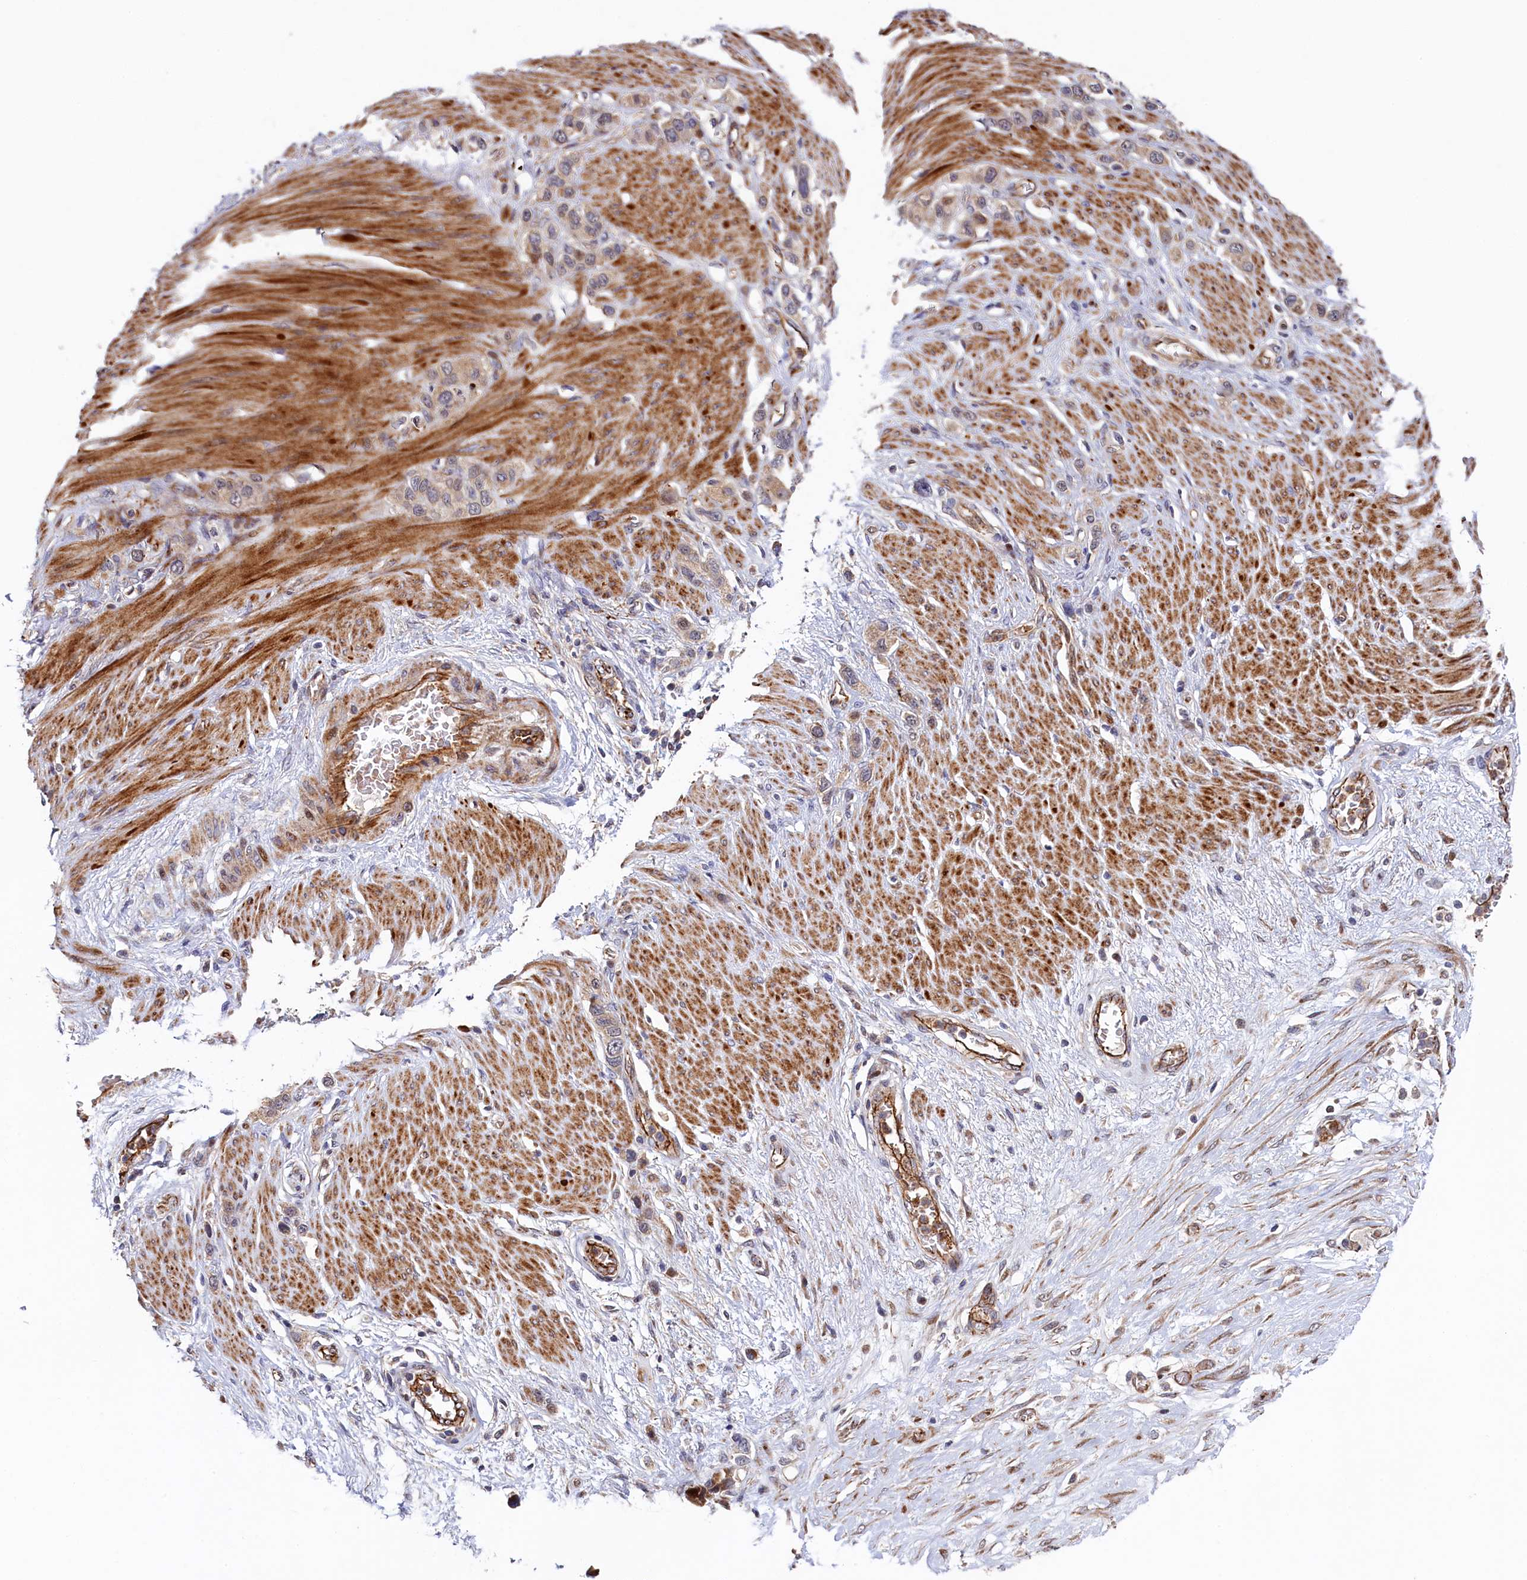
{"staining": {"intensity": "moderate", "quantity": "<25%", "location": "cytoplasmic/membranous,nuclear"}, "tissue": "stomach cancer", "cell_type": "Tumor cells", "image_type": "cancer", "snomed": [{"axis": "morphology", "description": "Adenocarcinoma, NOS"}, {"axis": "morphology", "description": "Adenocarcinoma, High grade"}, {"axis": "topography", "description": "Stomach, upper"}, {"axis": "topography", "description": "Stomach, lower"}], "caption": "A photomicrograph showing moderate cytoplasmic/membranous and nuclear positivity in approximately <25% of tumor cells in stomach cancer (high-grade adenocarcinoma), as visualized by brown immunohistochemical staining.", "gene": "PIK3C3", "patient": {"sex": "female", "age": 65}}